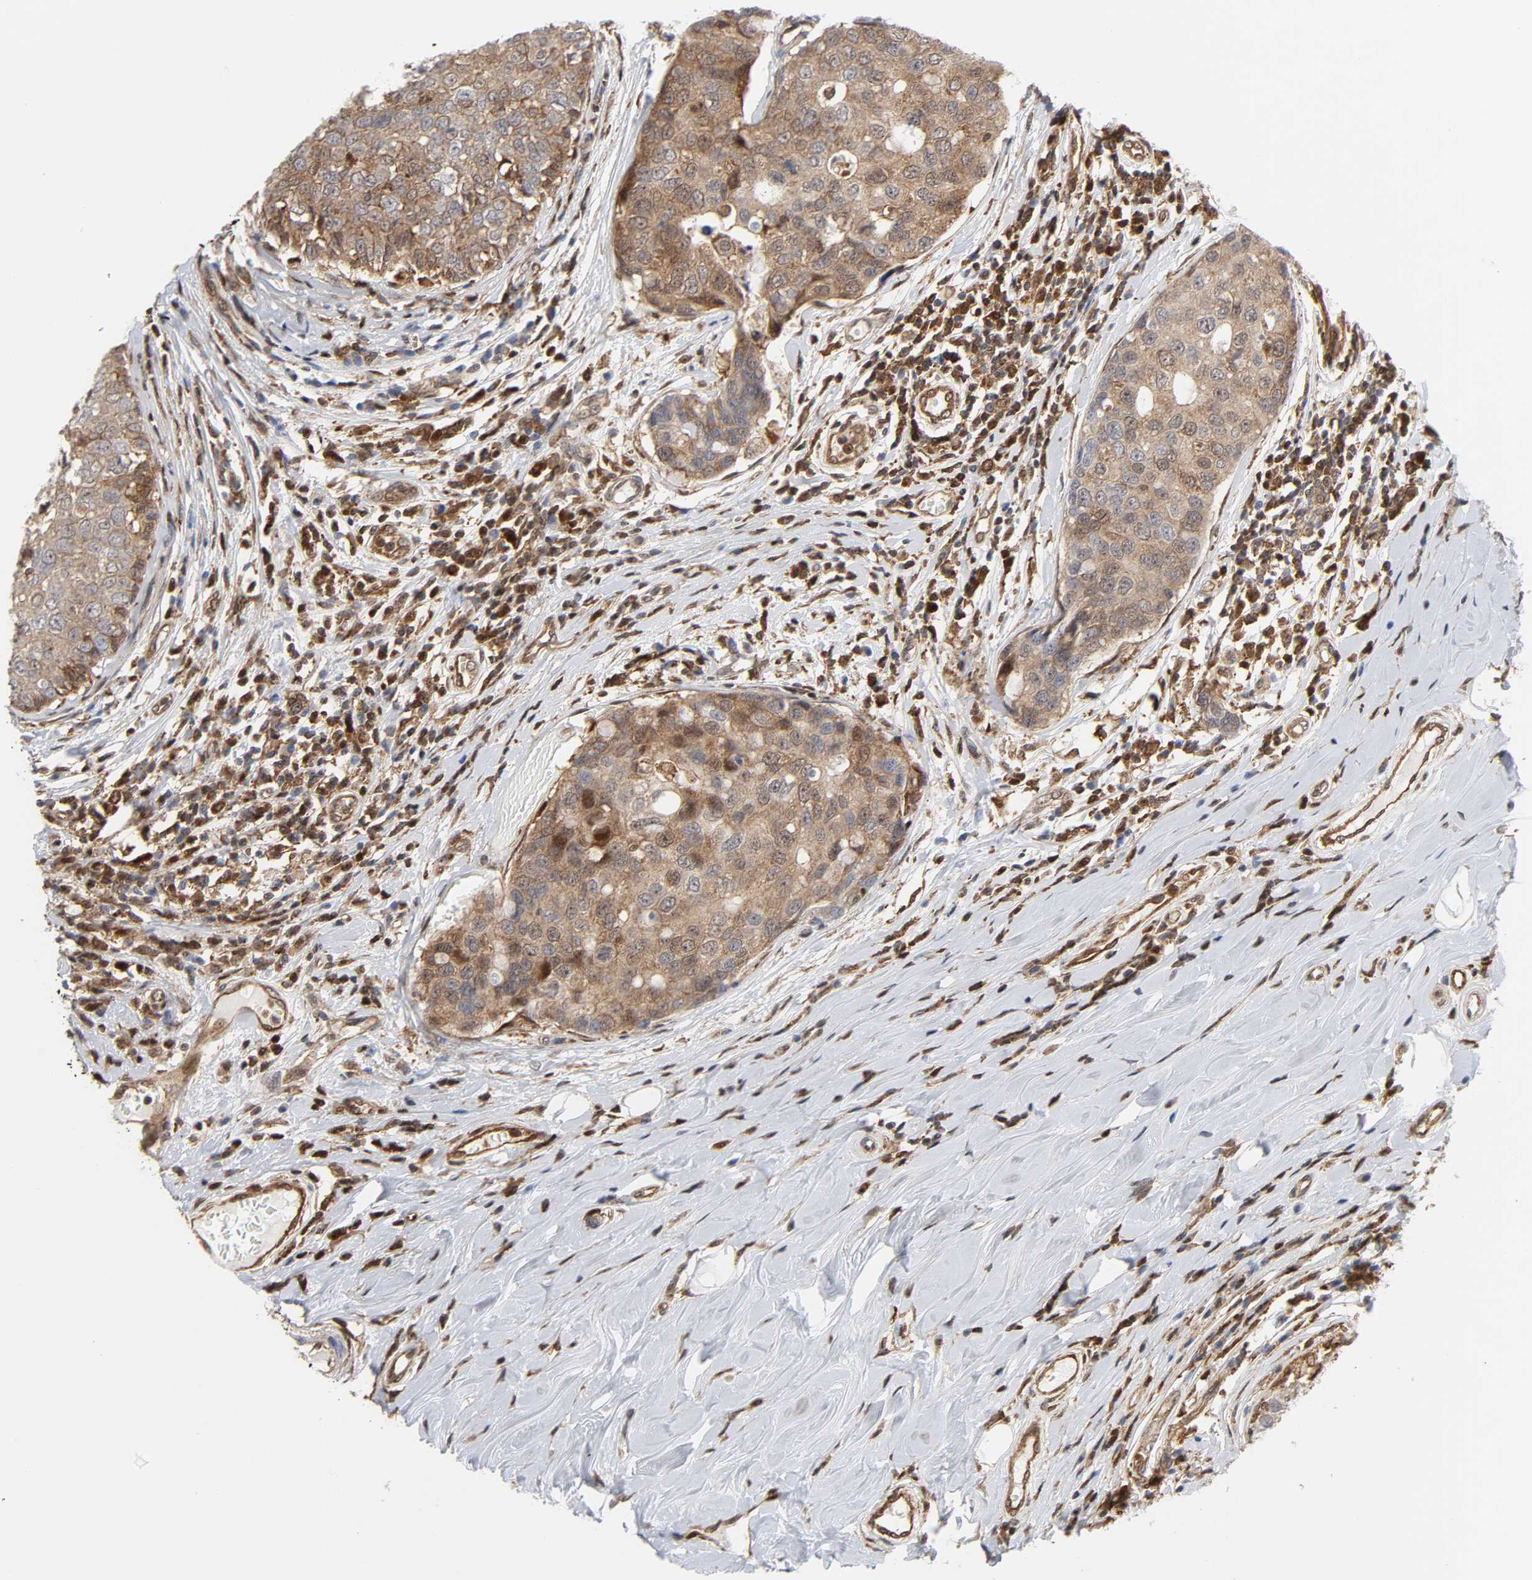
{"staining": {"intensity": "weak", "quantity": "<25%", "location": "cytoplasmic/membranous,nuclear"}, "tissue": "breast cancer", "cell_type": "Tumor cells", "image_type": "cancer", "snomed": [{"axis": "morphology", "description": "Duct carcinoma"}, {"axis": "topography", "description": "Breast"}], "caption": "High magnification brightfield microscopy of breast intraductal carcinoma stained with DAB (3,3'-diaminobenzidine) (brown) and counterstained with hematoxylin (blue): tumor cells show no significant expression.", "gene": "MAPK1", "patient": {"sex": "female", "age": 27}}